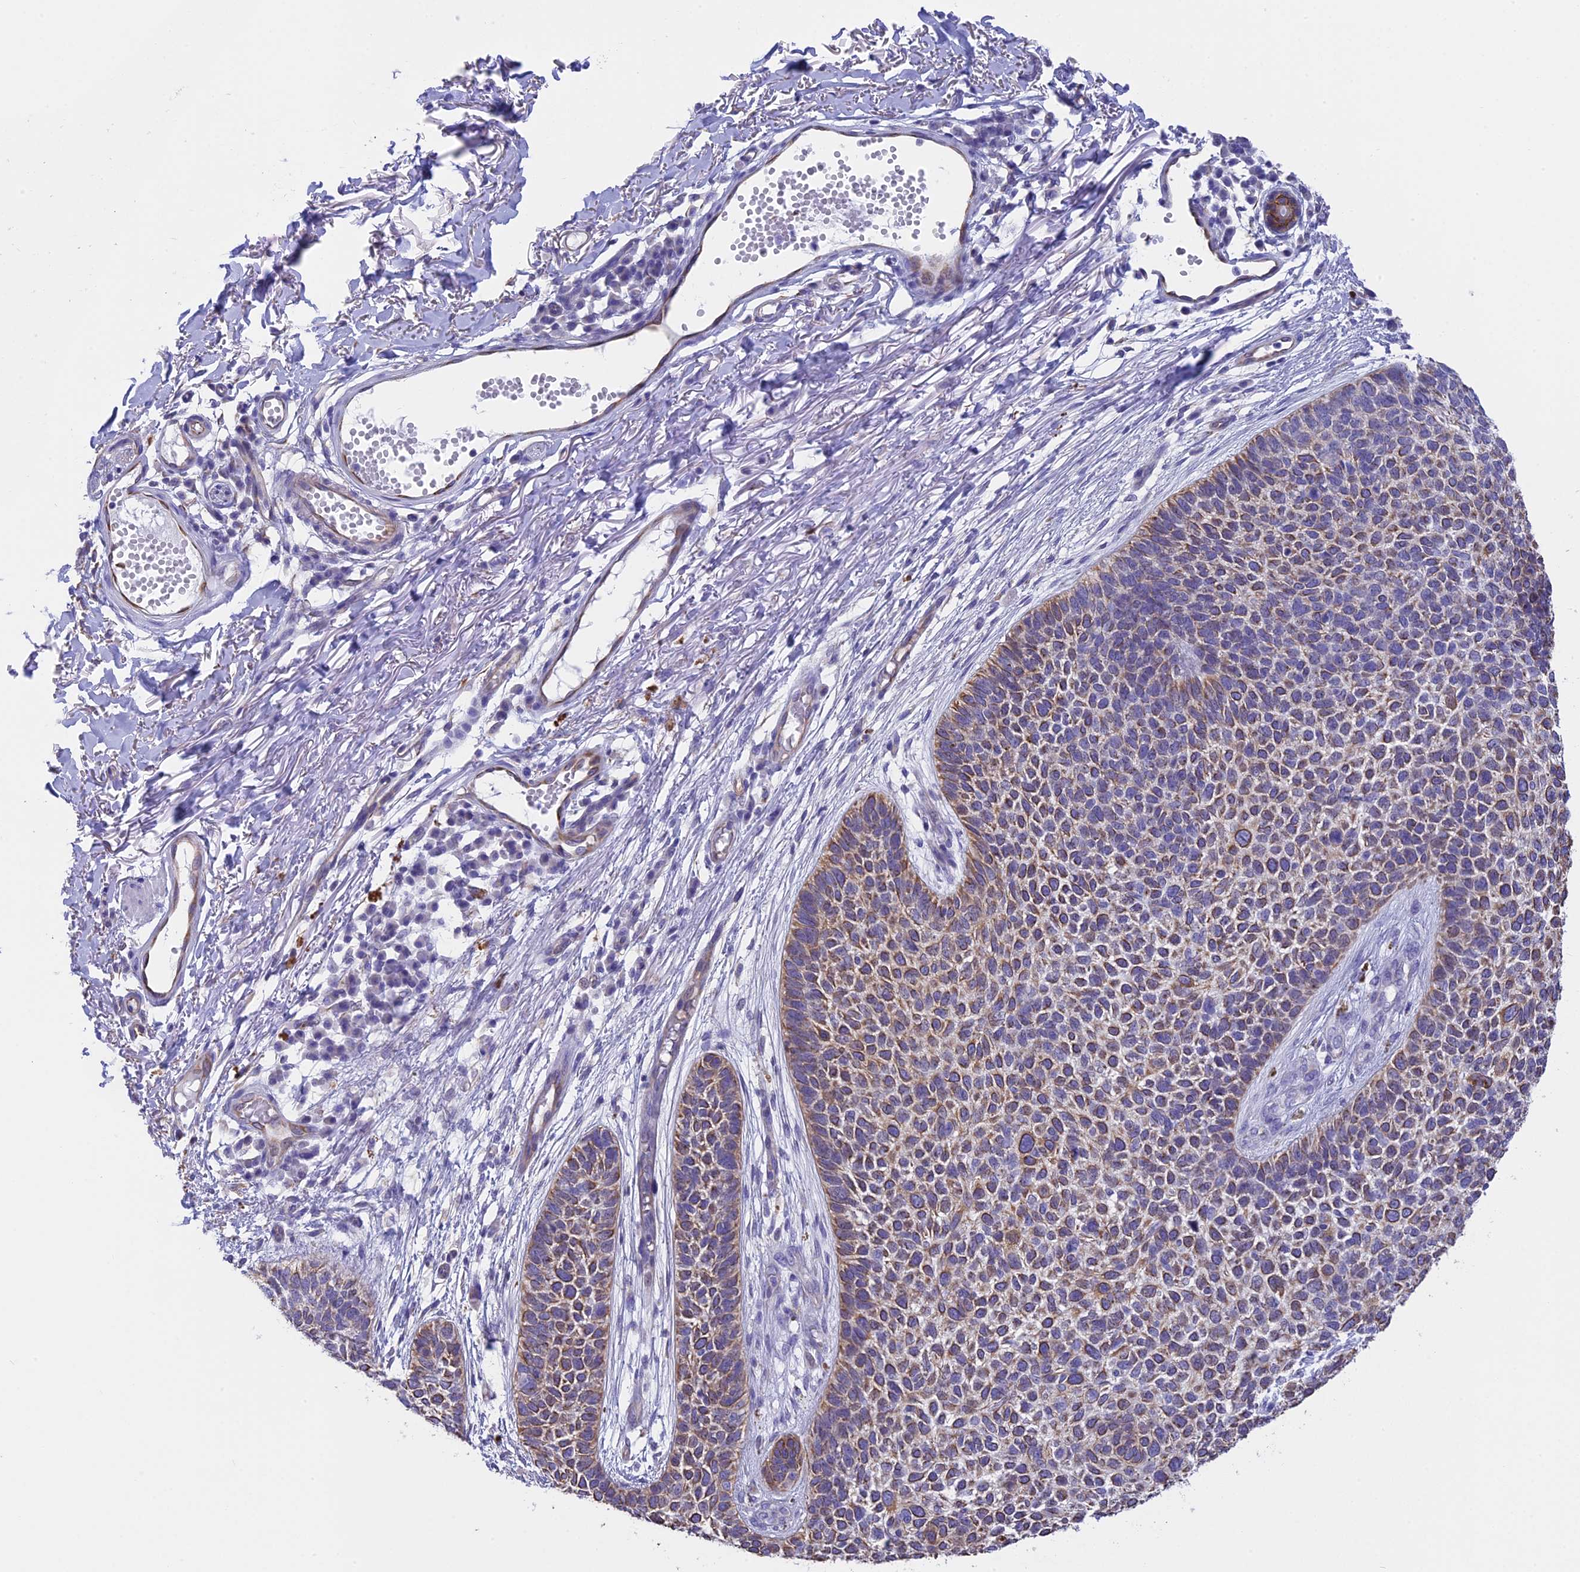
{"staining": {"intensity": "moderate", "quantity": "<25%", "location": "cytoplasmic/membranous"}, "tissue": "skin cancer", "cell_type": "Tumor cells", "image_type": "cancer", "snomed": [{"axis": "morphology", "description": "Basal cell carcinoma"}, {"axis": "topography", "description": "Skin"}], "caption": "A brown stain shows moderate cytoplasmic/membranous staining of a protein in human skin cancer tumor cells. (brown staining indicates protein expression, while blue staining denotes nuclei).", "gene": "TACSTD2", "patient": {"sex": "female", "age": 84}}